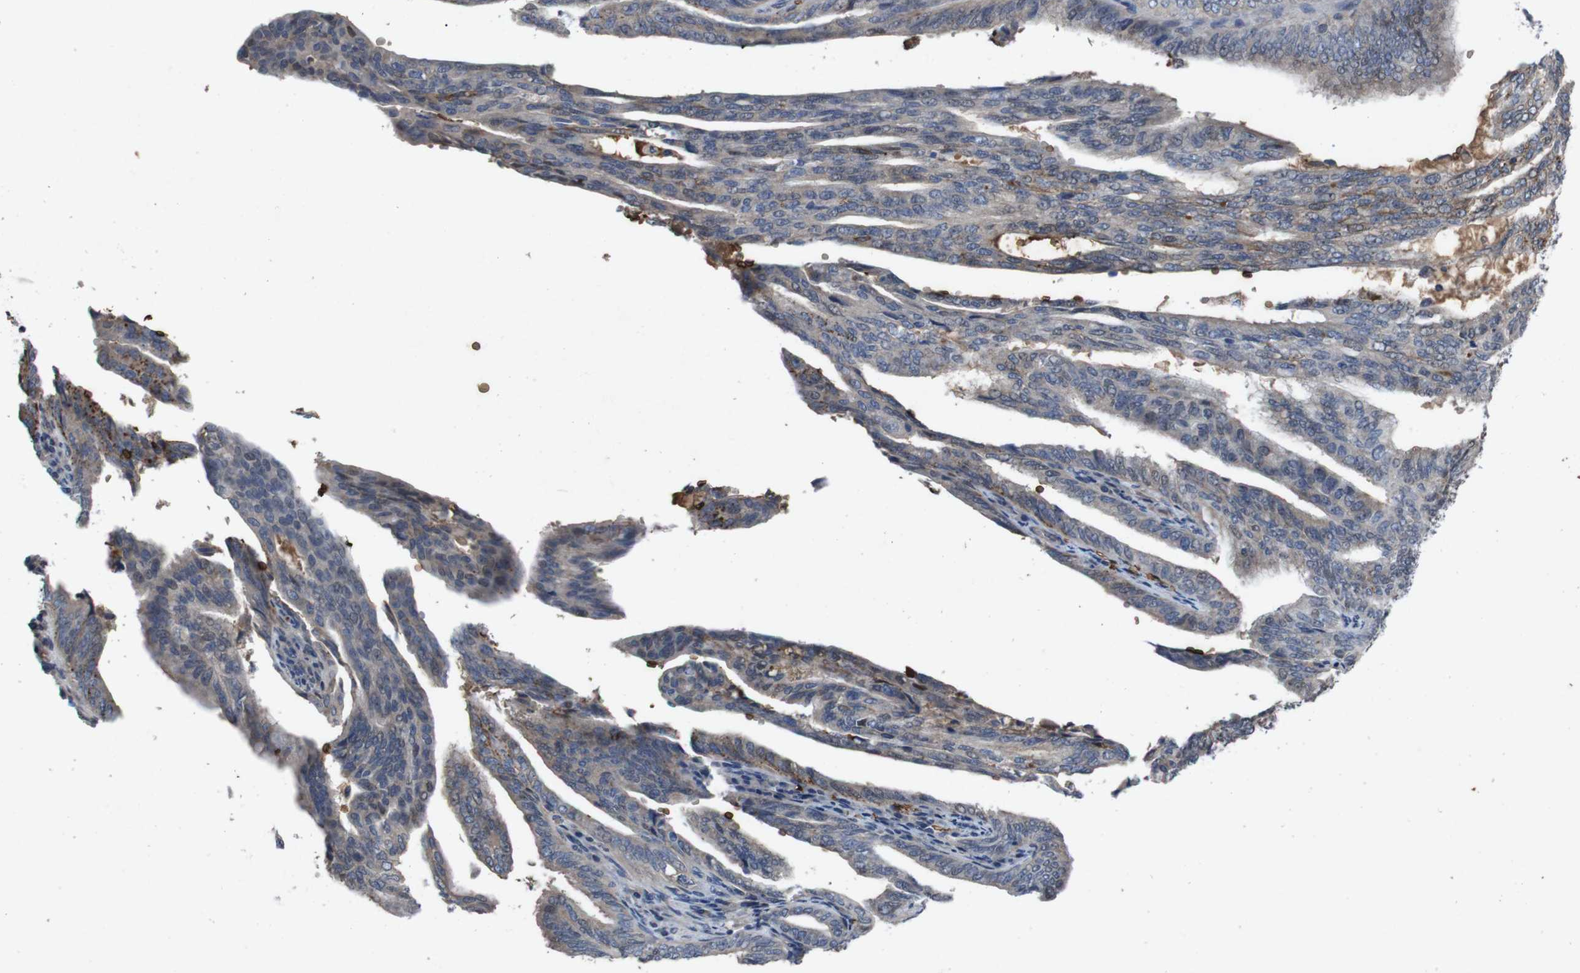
{"staining": {"intensity": "weak", "quantity": "25%-75%", "location": "cytoplasmic/membranous"}, "tissue": "endometrial cancer", "cell_type": "Tumor cells", "image_type": "cancer", "snomed": [{"axis": "morphology", "description": "Adenocarcinoma, NOS"}, {"axis": "topography", "description": "Endometrium"}], "caption": "Immunohistochemical staining of human endometrial cancer reveals low levels of weak cytoplasmic/membranous protein staining in approximately 25%-75% of tumor cells.", "gene": "SPTB", "patient": {"sex": "female", "age": 58}}